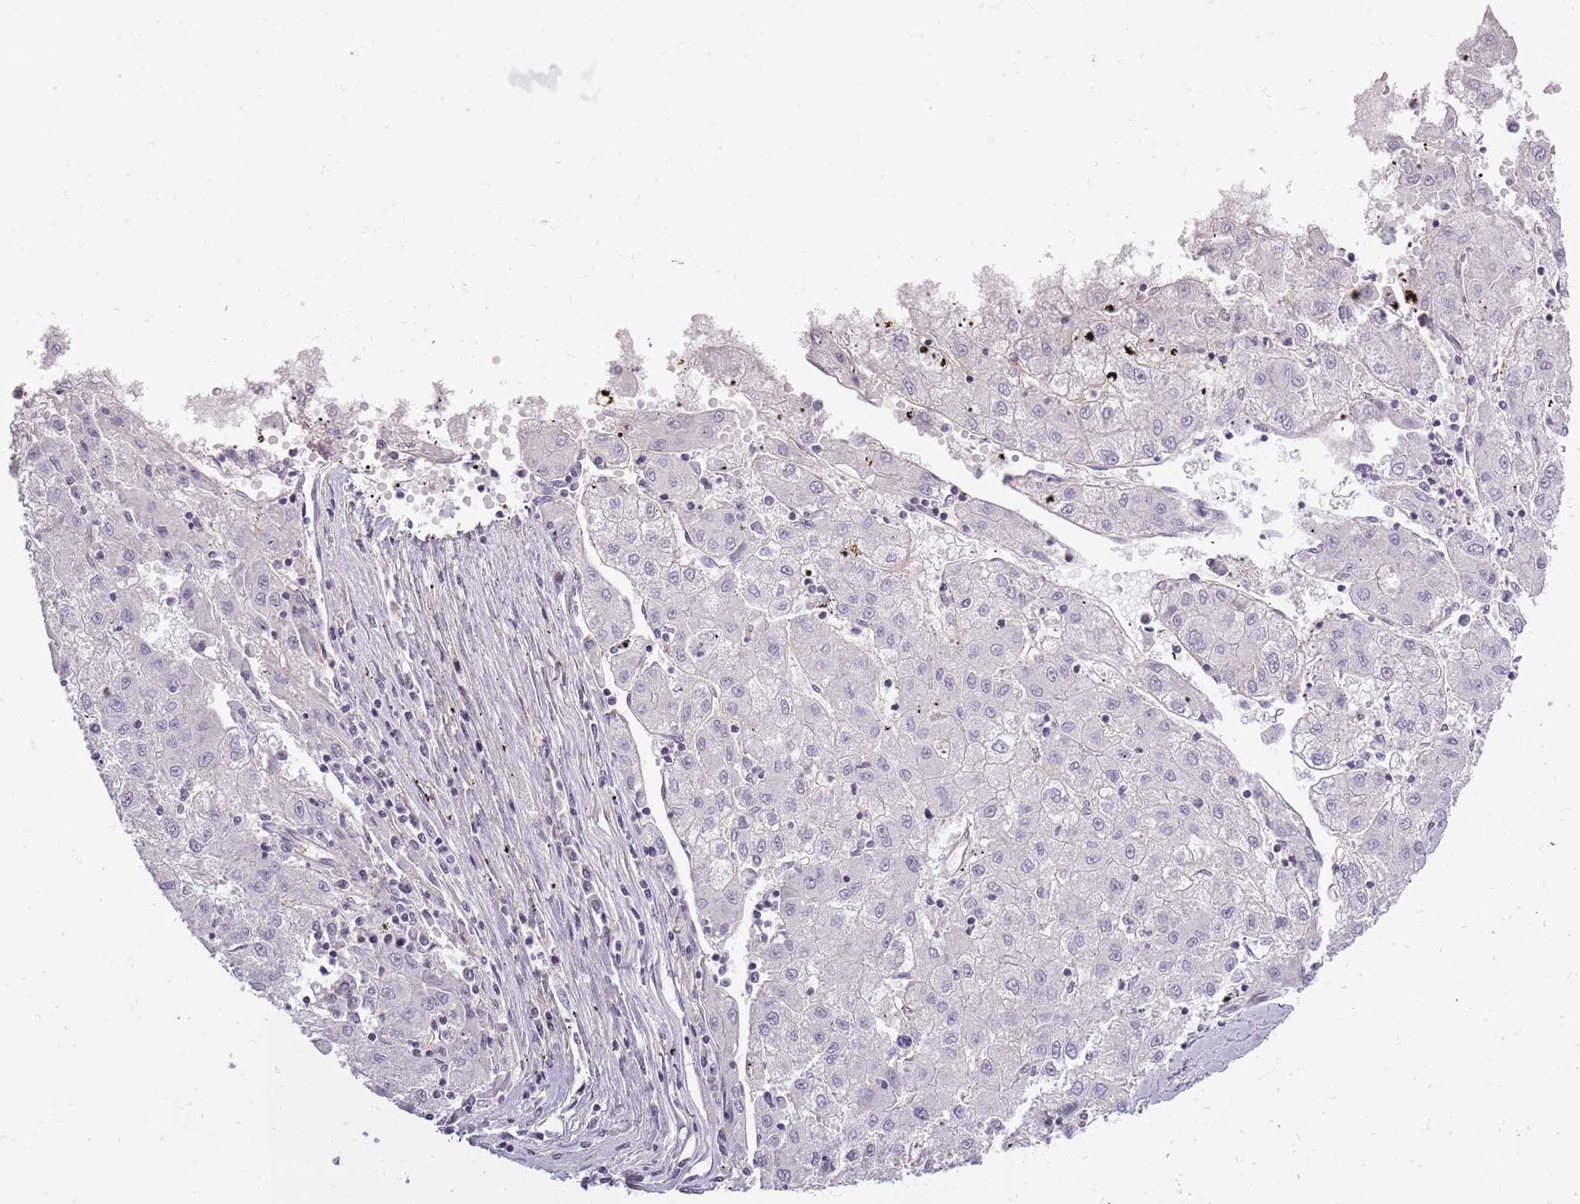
{"staining": {"intensity": "negative", "quantity": "none", "location": "none"}, "tissue": "liver cancer", "cell_type": "Tumor cells", "image_type": "cancer", "snomed": [{"axis": "morphology", "description": "Carcinoma, Hepatocellular, NOS"}, {"axis": "topography", "description": "Liver"}], "caption": "Immunohistochemistry (IHC) photomicrograph of human liver hepatocellular carcinoma stained for a protein (brown), which displays no expression in tumor cells.", "gene": "SYNGR3", "patient": {"sex": "male", "age": 72}}